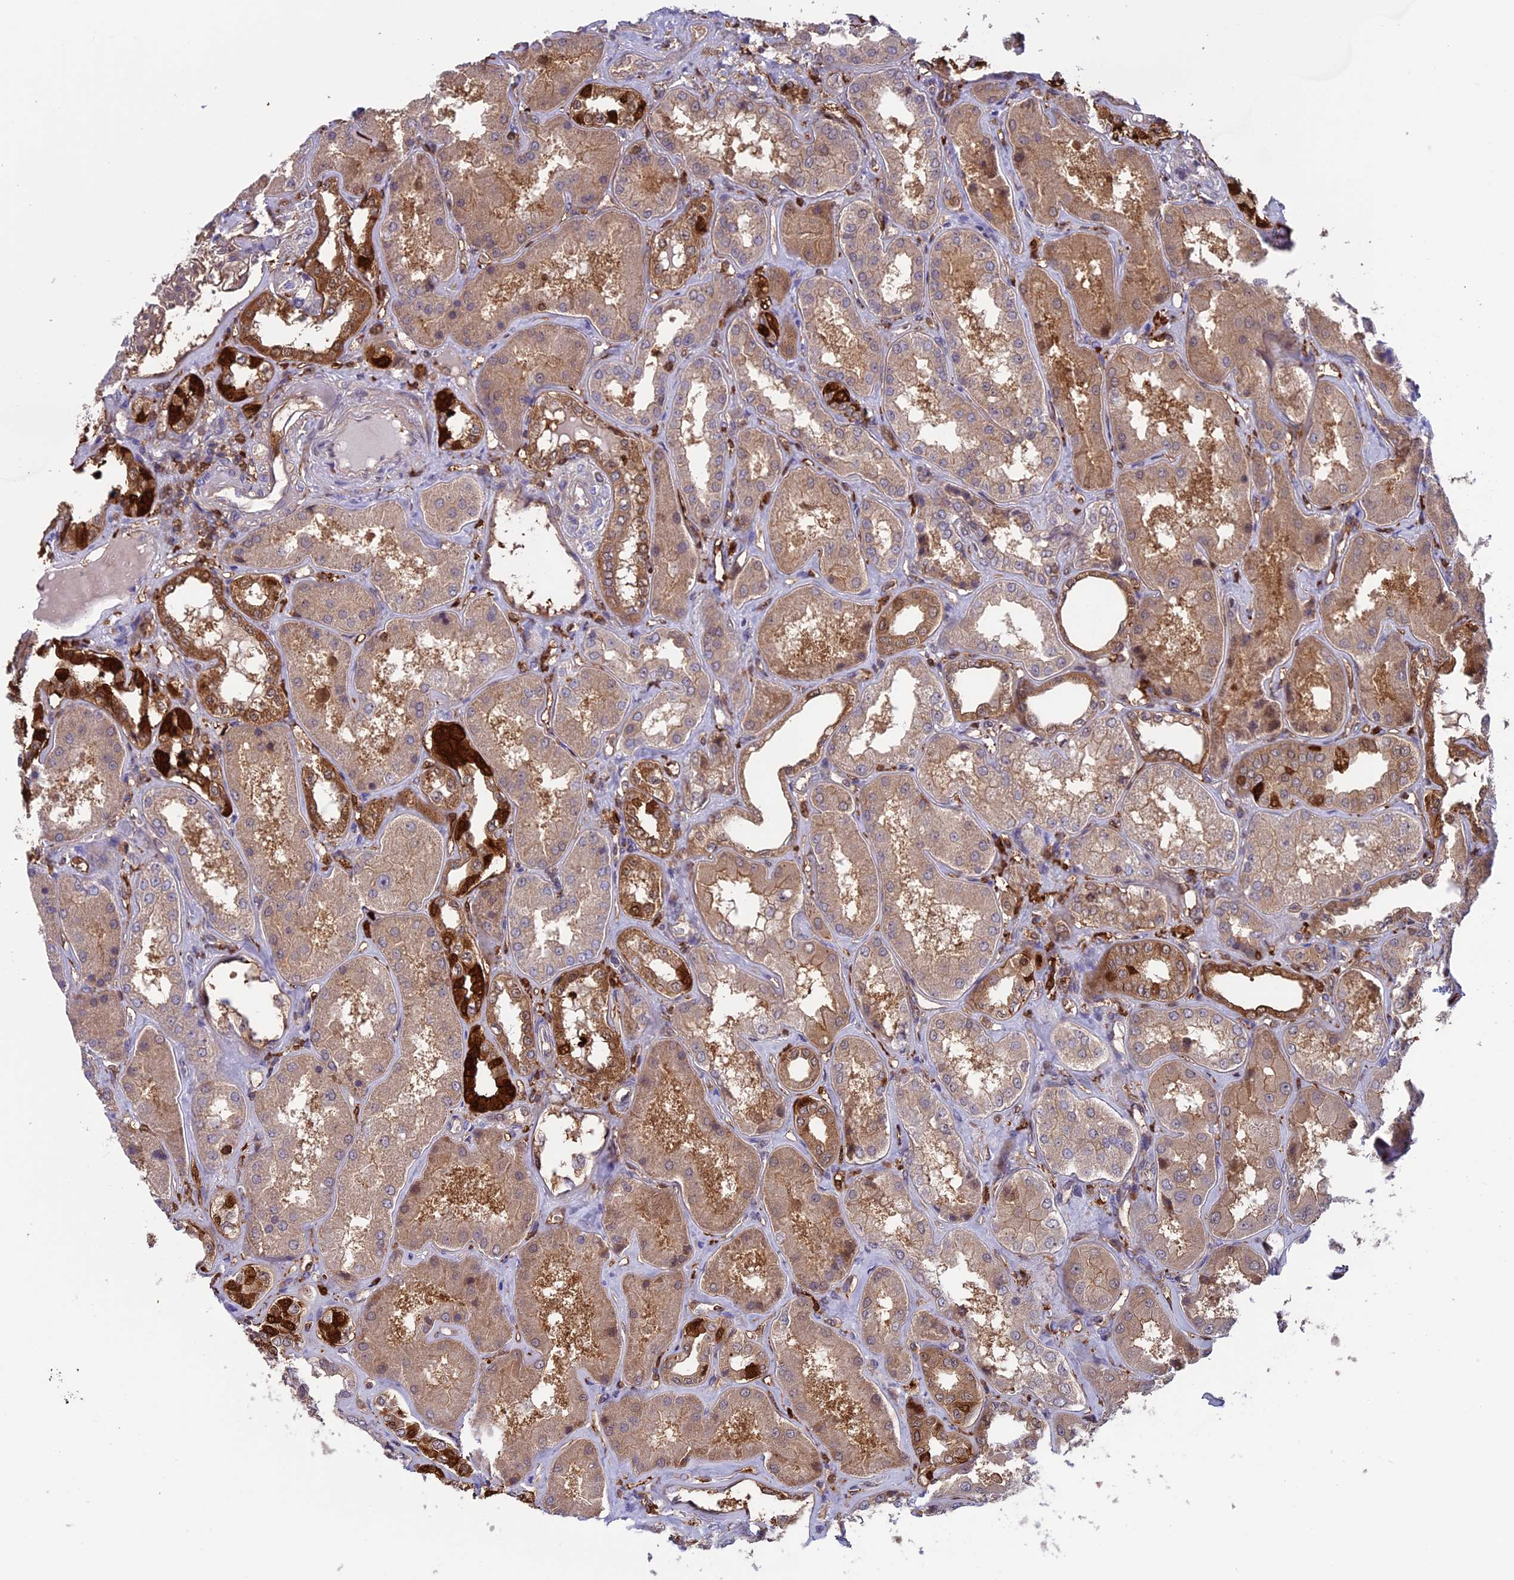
{"staining": {"intensity": "moderate", "quantity": "25%-75%", "location": "cytoplasmic/membranous"}, "tissue": "kidney", "cell_type": "Cells in glomeruli", "image_type": "normal", "snomed": [{"axis": "morphology", "description": "Normal tissue, NOS"}, {"axis": "topography", "description": "Kidney"}], "caption": "This is an image of IHC staining of benign kidney, which shows moderate positivity in the cytoplasmic/membranous of cells in glomeruli.", "gene": "ARHGAP18", "patient": {"sex": "female", "age": 56}}